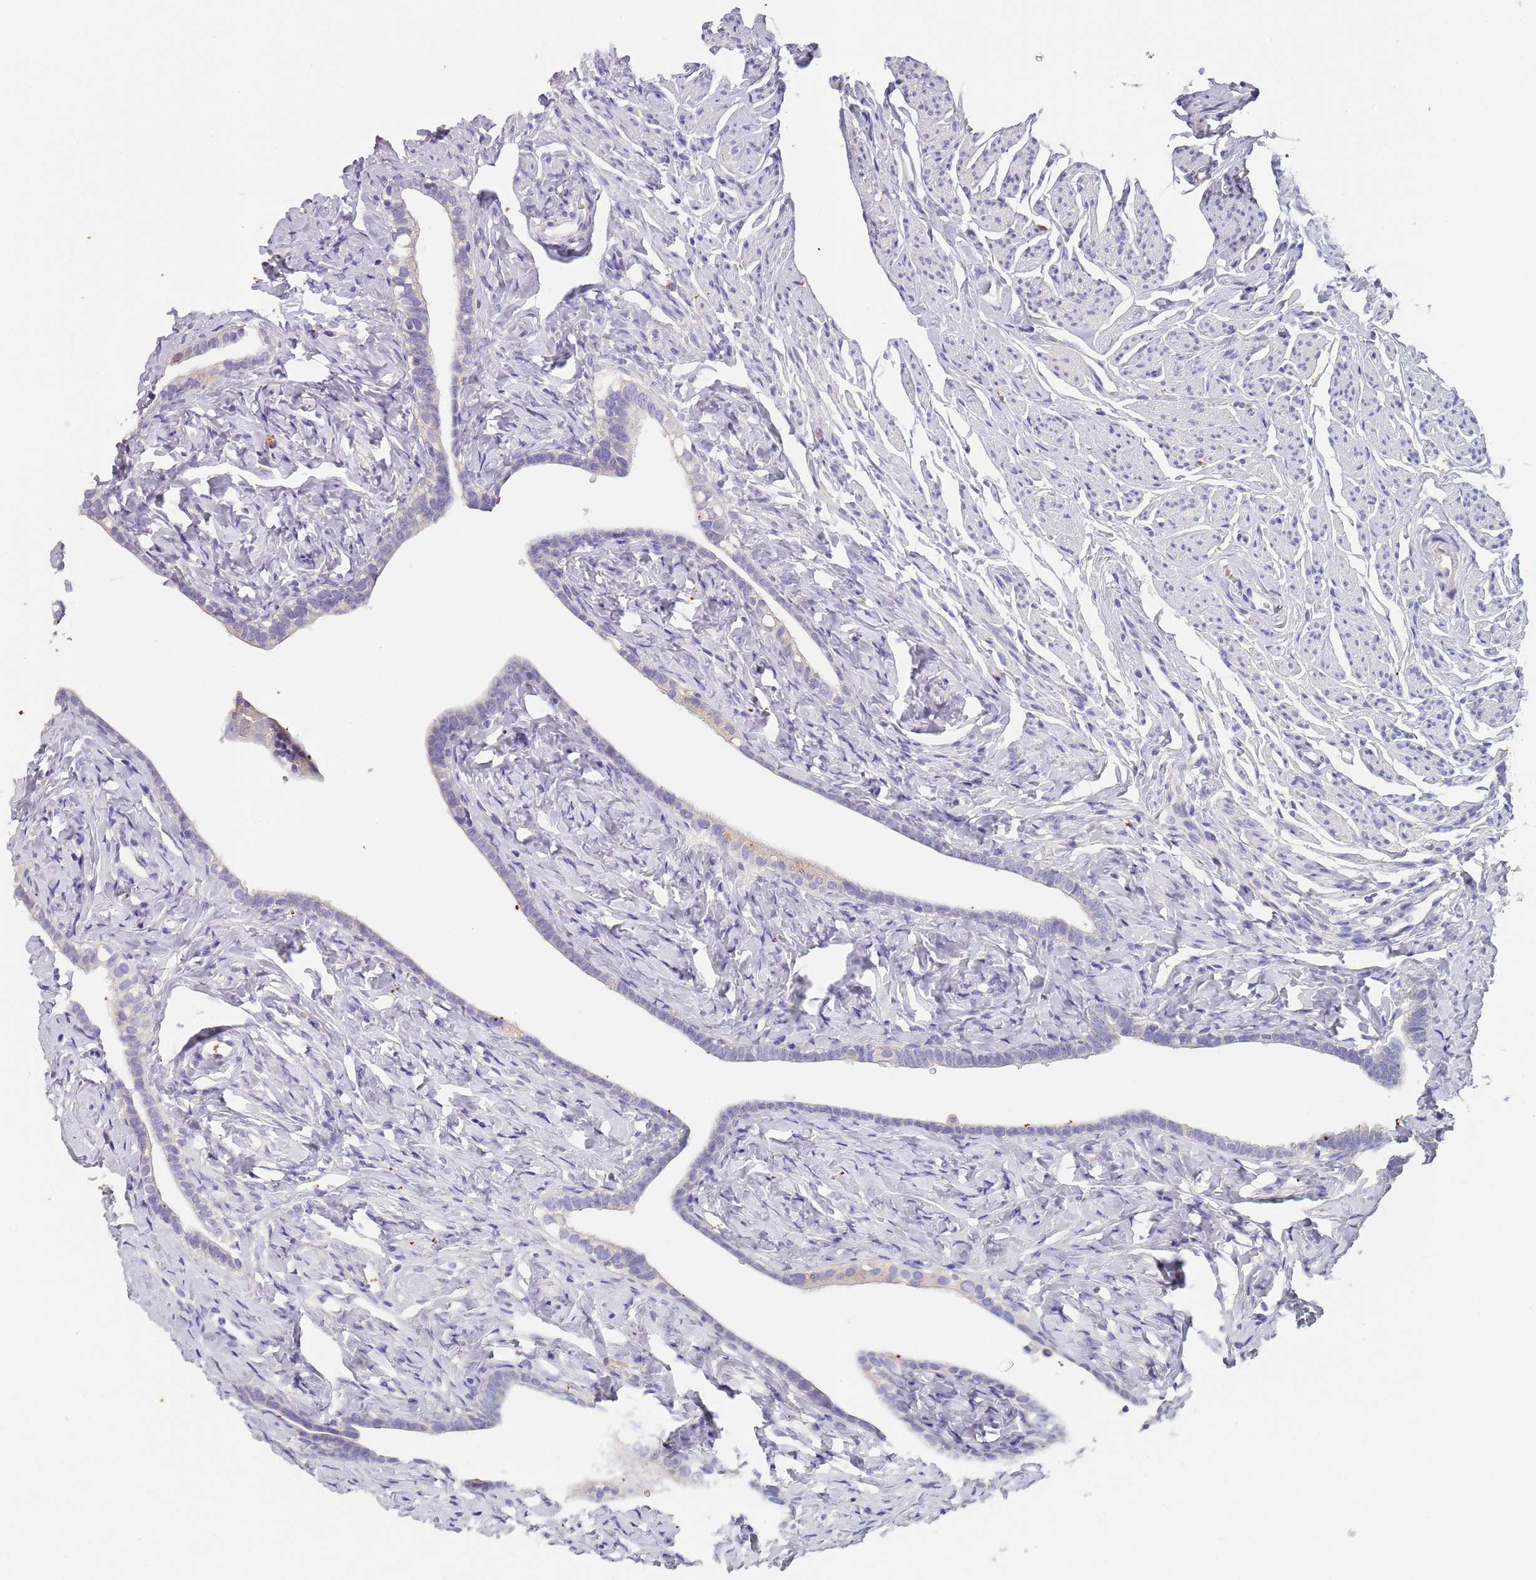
{"staining": {"intensity": "negative", "quantity": "none", "location": "none"}, "tissue": "fallopian tube", "cell_type": "Glandular cells", "image_type": "normal", "snomed": [{"axis": "morphology", "description": "Normal tissue, NOS"}, {"axis": "topography", "description": "Fallopian tube"}], "caption": "An IHC photomicrograph of benign fallopian tube is shown. There is no staining in glandular cells of fallopian tube.", "gene": "MAN1C1", "patient": {"sex": "female", "age": 66}}